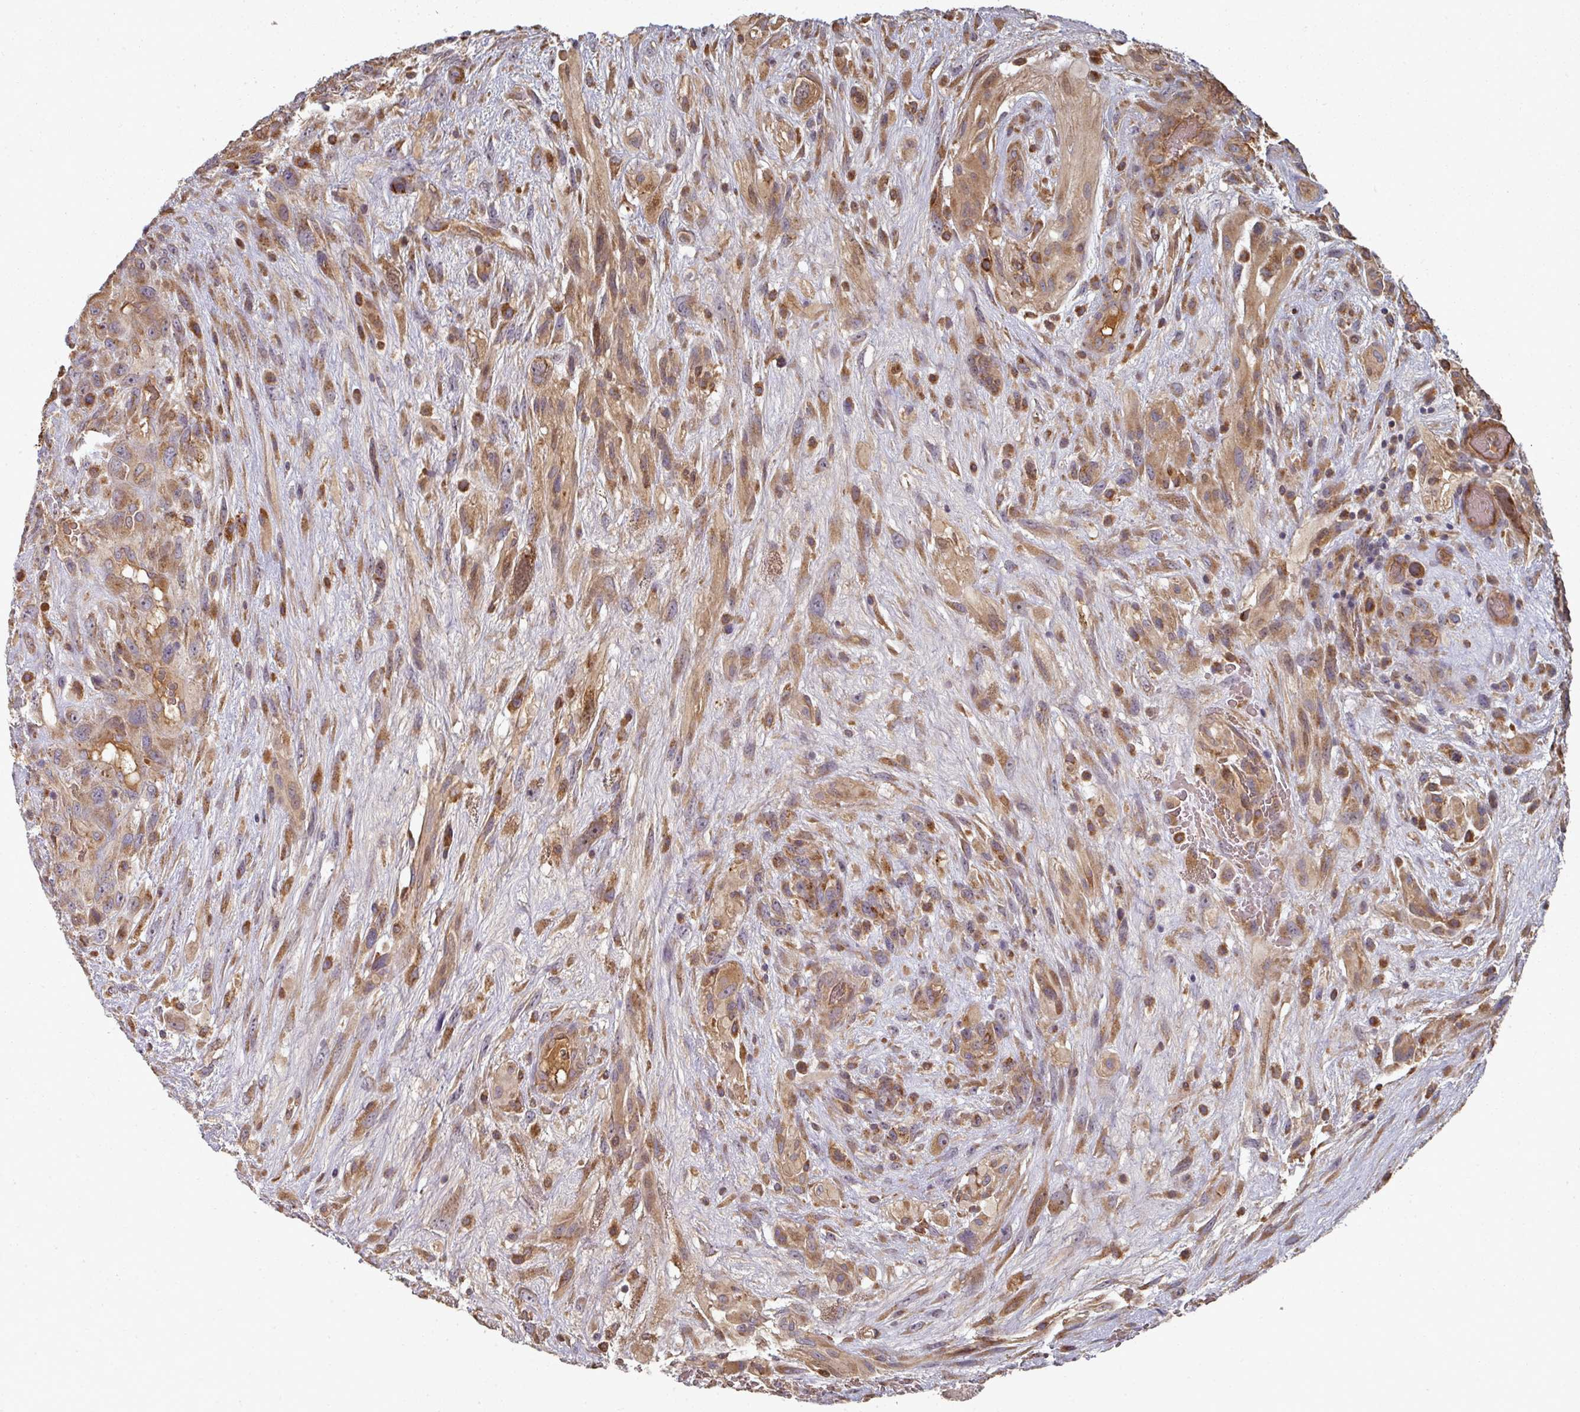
{"staining": {"intensity": "moderate", "quantity": ">75%", "location": "cytoplasmic/membranous"}, "tissue": "glioma", "cell_type": "Tumor cells", "image_type": "cancer", "snomed": [{"axis": "morphology", "description": "Glioma, malignant, High grade"}, {"axis": "topography", "description": "Brain"}], "caption": "A photomicrograph of malignant high-grade glioma stained for a protein shows moderate cytoplasmic/membranous brown staining in tumor cells.", "gene": "EDEM2", "patient": {"sex": "male", "age": 61}}